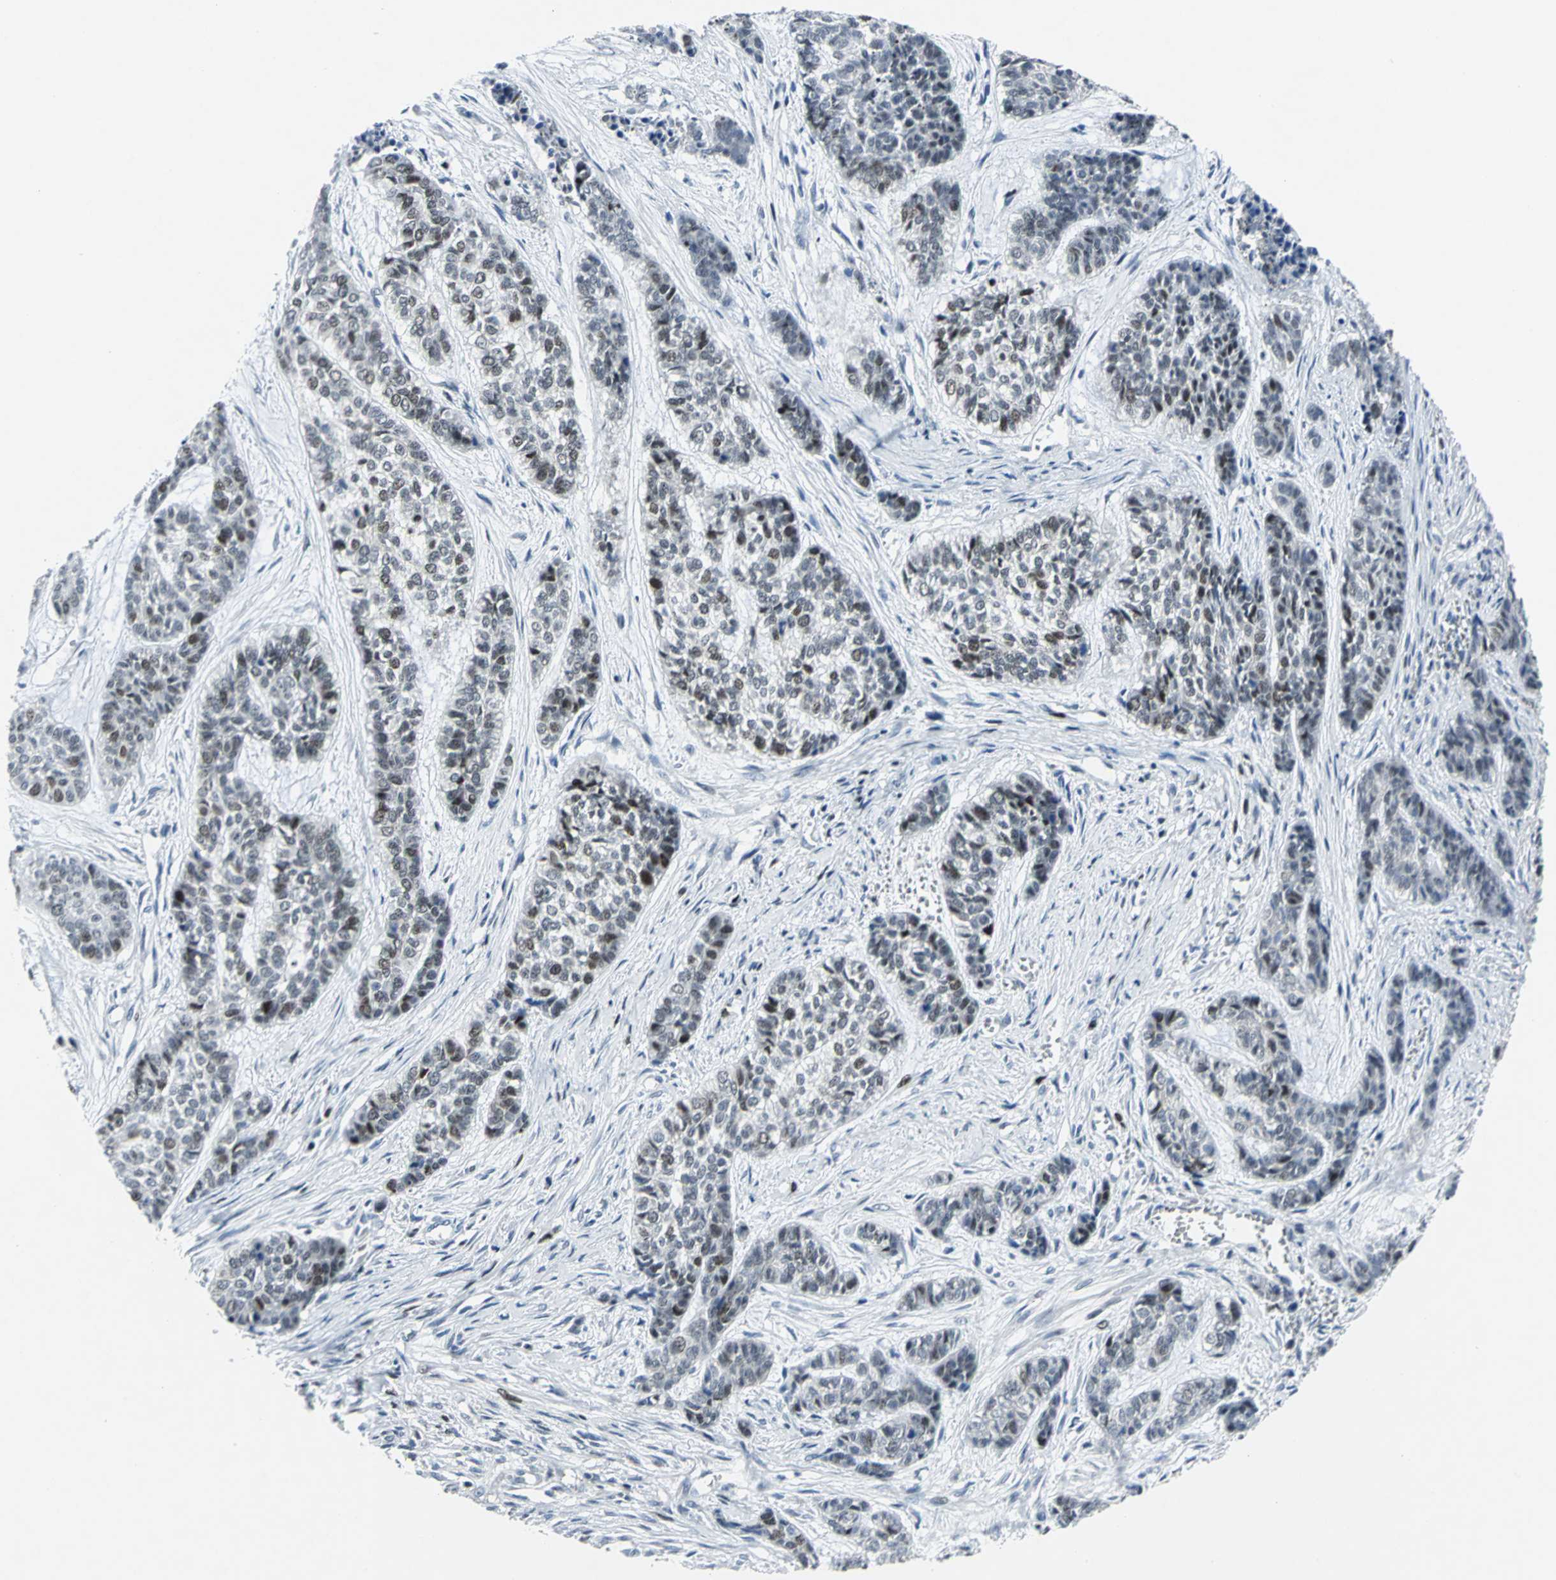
{"staining": {"intensity": "weak", "quantity": "<25%", "location": "nuclear"}, "tissue": "skin cancer", "cell_type": "Tumor cells", "image_type": "cancer", "snomed": [{"axis": "morphology", "description": "Basal cell carcinoma"}, {"axis": "topography", "description": "Skin"}], "caption": "There is no significant expression in tumor cells of basal cell carcinoma (skin). Nuclei are stained in blue.", "gene": "RPA1", "patient": {"sex": "female", "age": 64}}